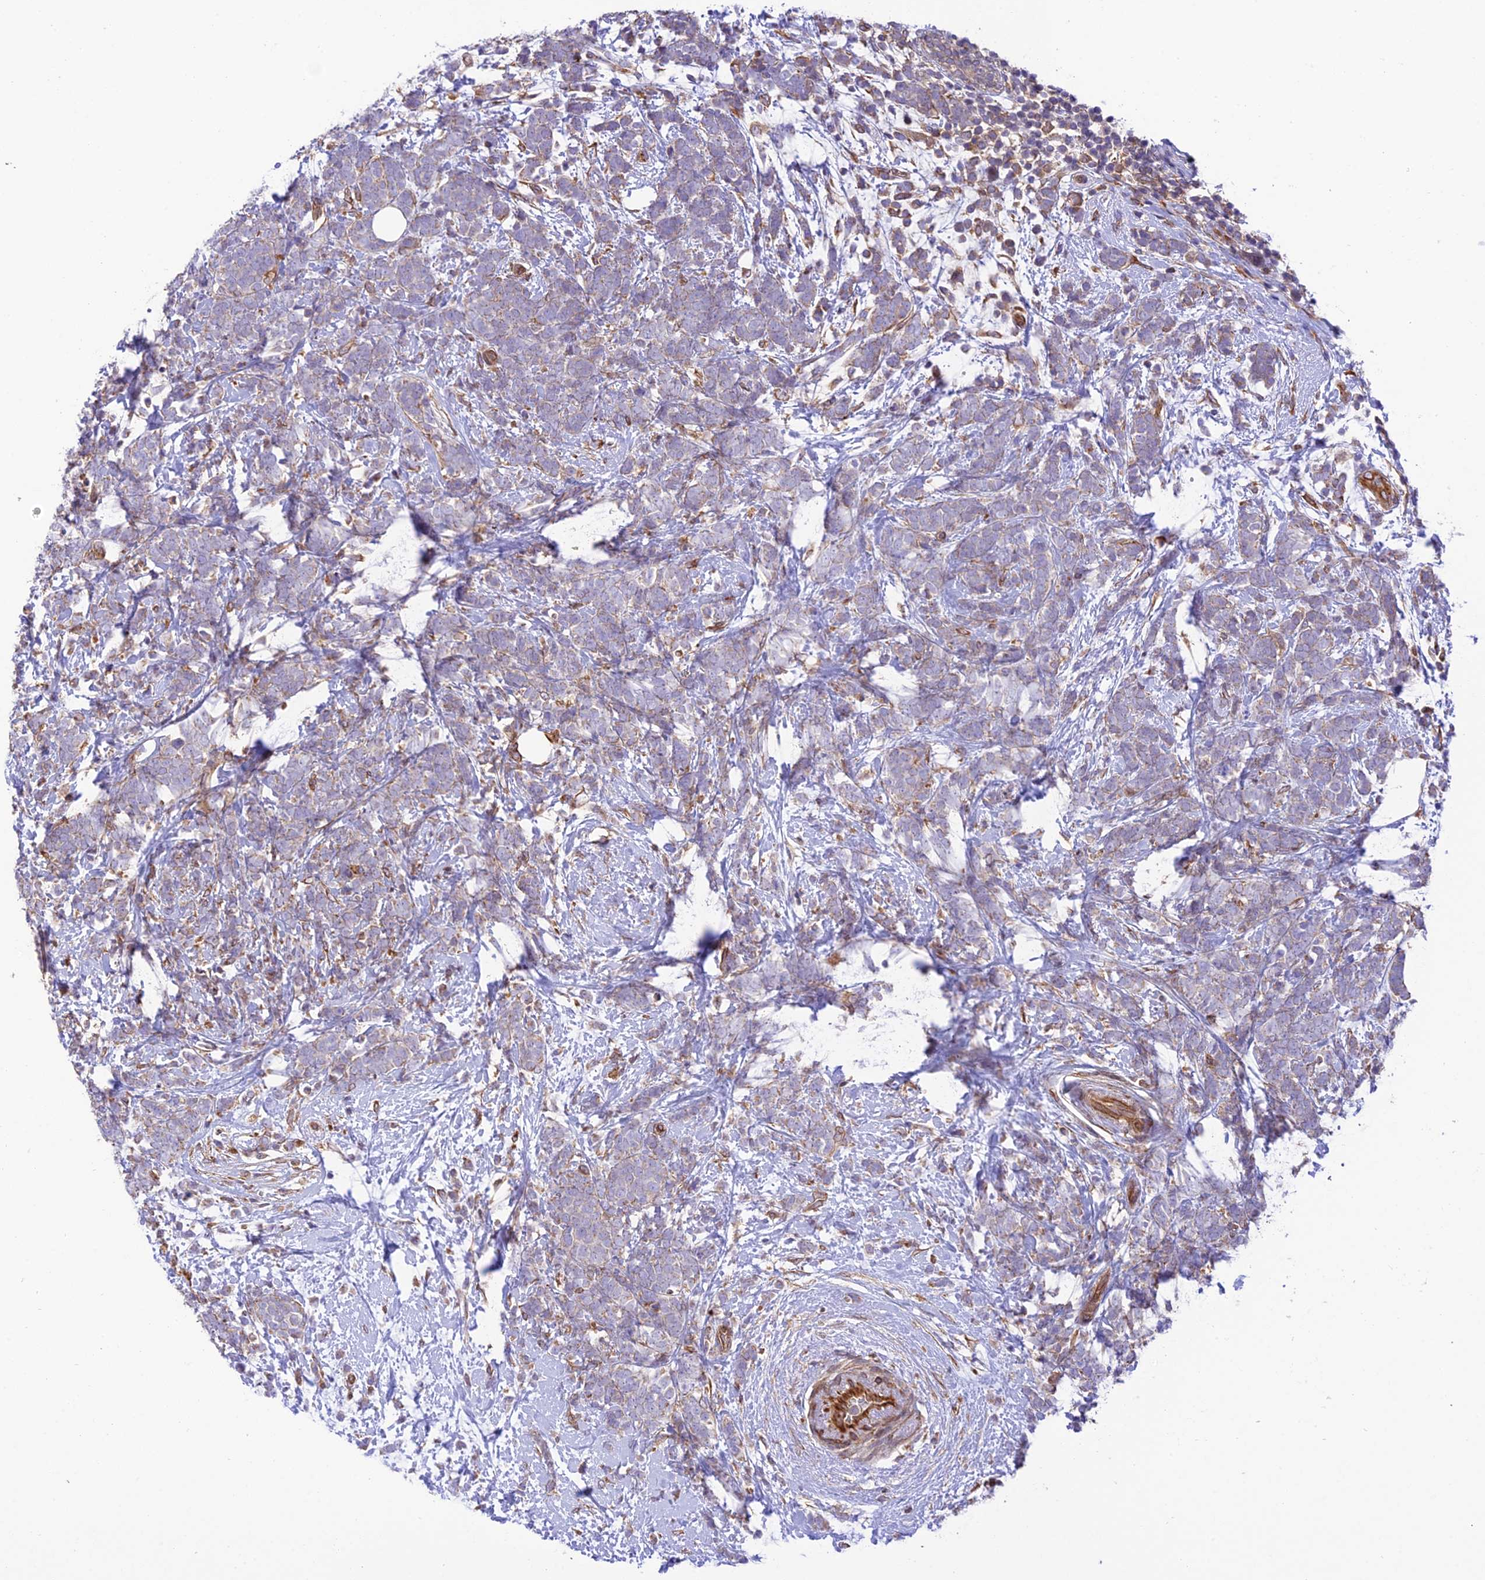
{"staining": {"intensity": "negative", "quantity": "none", "location": "none"}, "tissue": "breast cancer", "cell_type": "Tumor cells", "image_type": "cancer", "snomed": [{"axis": "morphology", "description": "Lobular carcinoma"}, {"axis": "topography", "description": "Breast"}], "caption": "The micrograph demonstrates no staining of tumor cells in breast lobular carcinoma.", "gene": "EXOC3L4", "patient": {"sex": "female", "age": 58}}